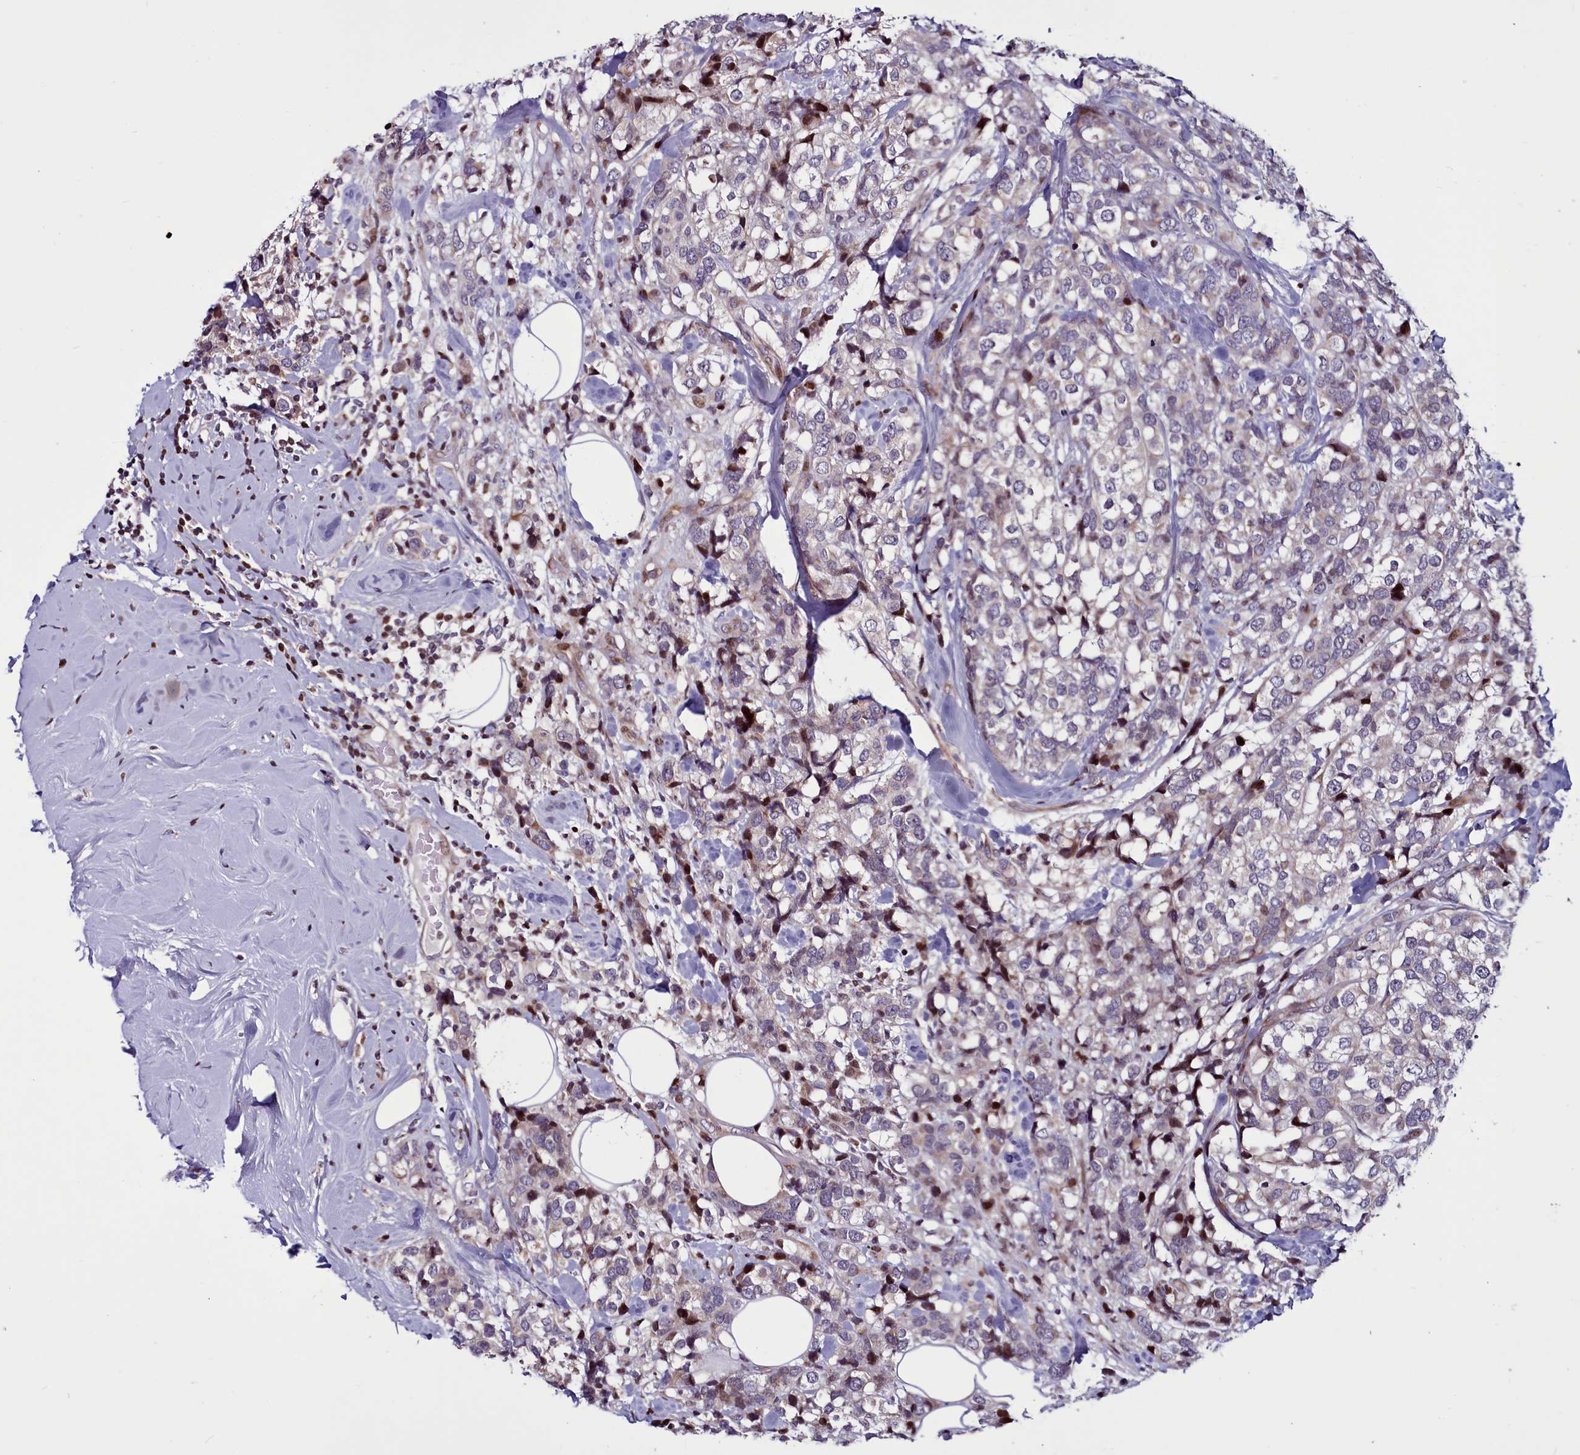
{"staining": {"intensity": "negative", "quantity": "none", "location": "none"}, "tissue": "breast cancer", "cell_type": "Tumor cells", "image_type": "cancer", "snomed": [{"axis": "morphology", "description": "Lobular carcinoma"}, {"axis": "topography", "description": "Breast"}], "caption": "Immunohistochemistry (IHC) of human breast cancer (lobular carcinoma) shows no expression in tumor cells.", "gene": "WBP11", "patient": {"sex": "female", "age": 59}}